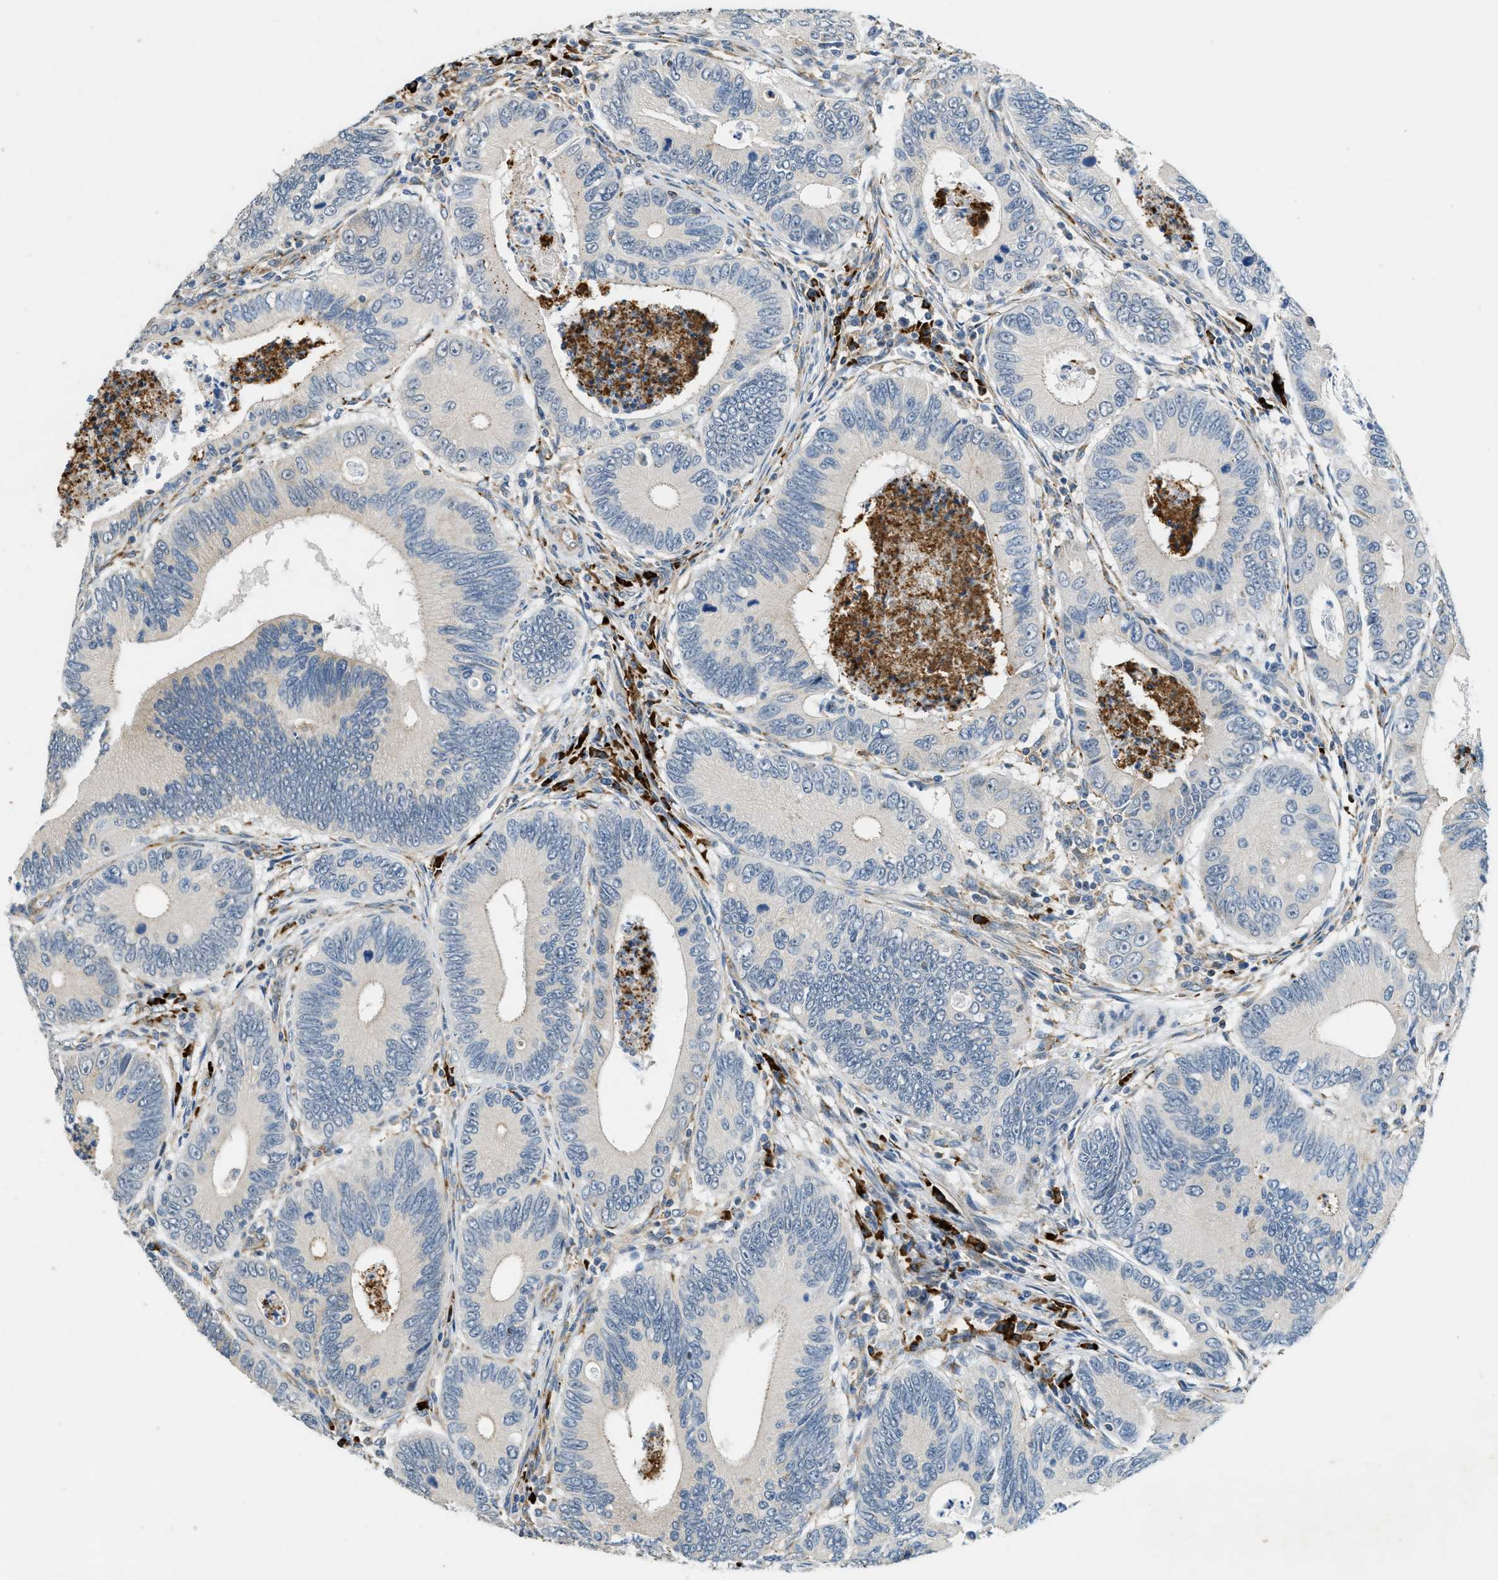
{"staining": {"intensity": "weak", "quantity": "<25%", "location": "cytoplasmic/membranous"}, "tissue": "colorectal cancer", "cell_type": "Tumor cells", "image_type": "cancer", "snomed": [{"axis": "morphology", "description": "Inflammation, NOS"}, {"axis": "morphology", "description": "Adenocarcinoma, NOS"}, {"axis": "topography", "description": "Colon"}], "caption": "The micrograph demonstrates no significant staining in tumor cells of colorectal adenocarcinoma.", "gene": "HERC2", "patient": {"sex": "male", "age": 72}}